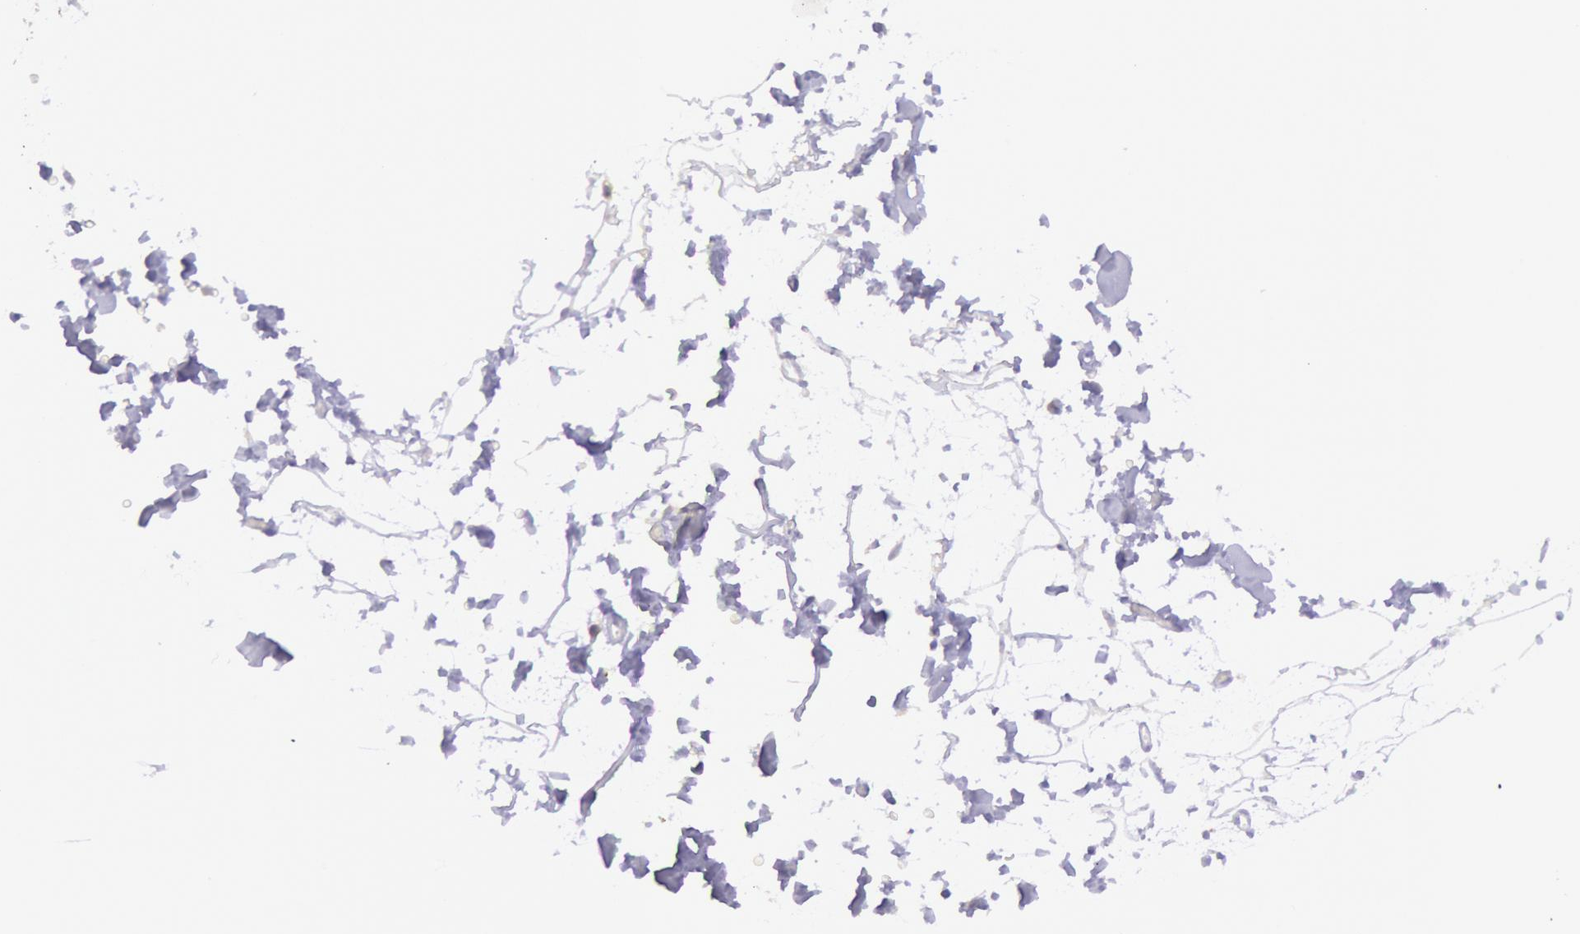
{"staining": {"intensity": "negative", "quantity": "none", "location": "none"}, "tissue": "adipose tissue", "cell_type": "Adipocytes", "image_type": "normal", "snomed": [{"axis": "morphology", "description": "Normal tissue, NOS"}, {"axis": "topography", "description": "Soft tissue"}], "caption": "This is an immunohistochemistry histopathology image of unremarkable adipose tissue. There is no staining in adipocytes.", "gene": "MYH1", "patient": {"sex": "male", "age": 72}}